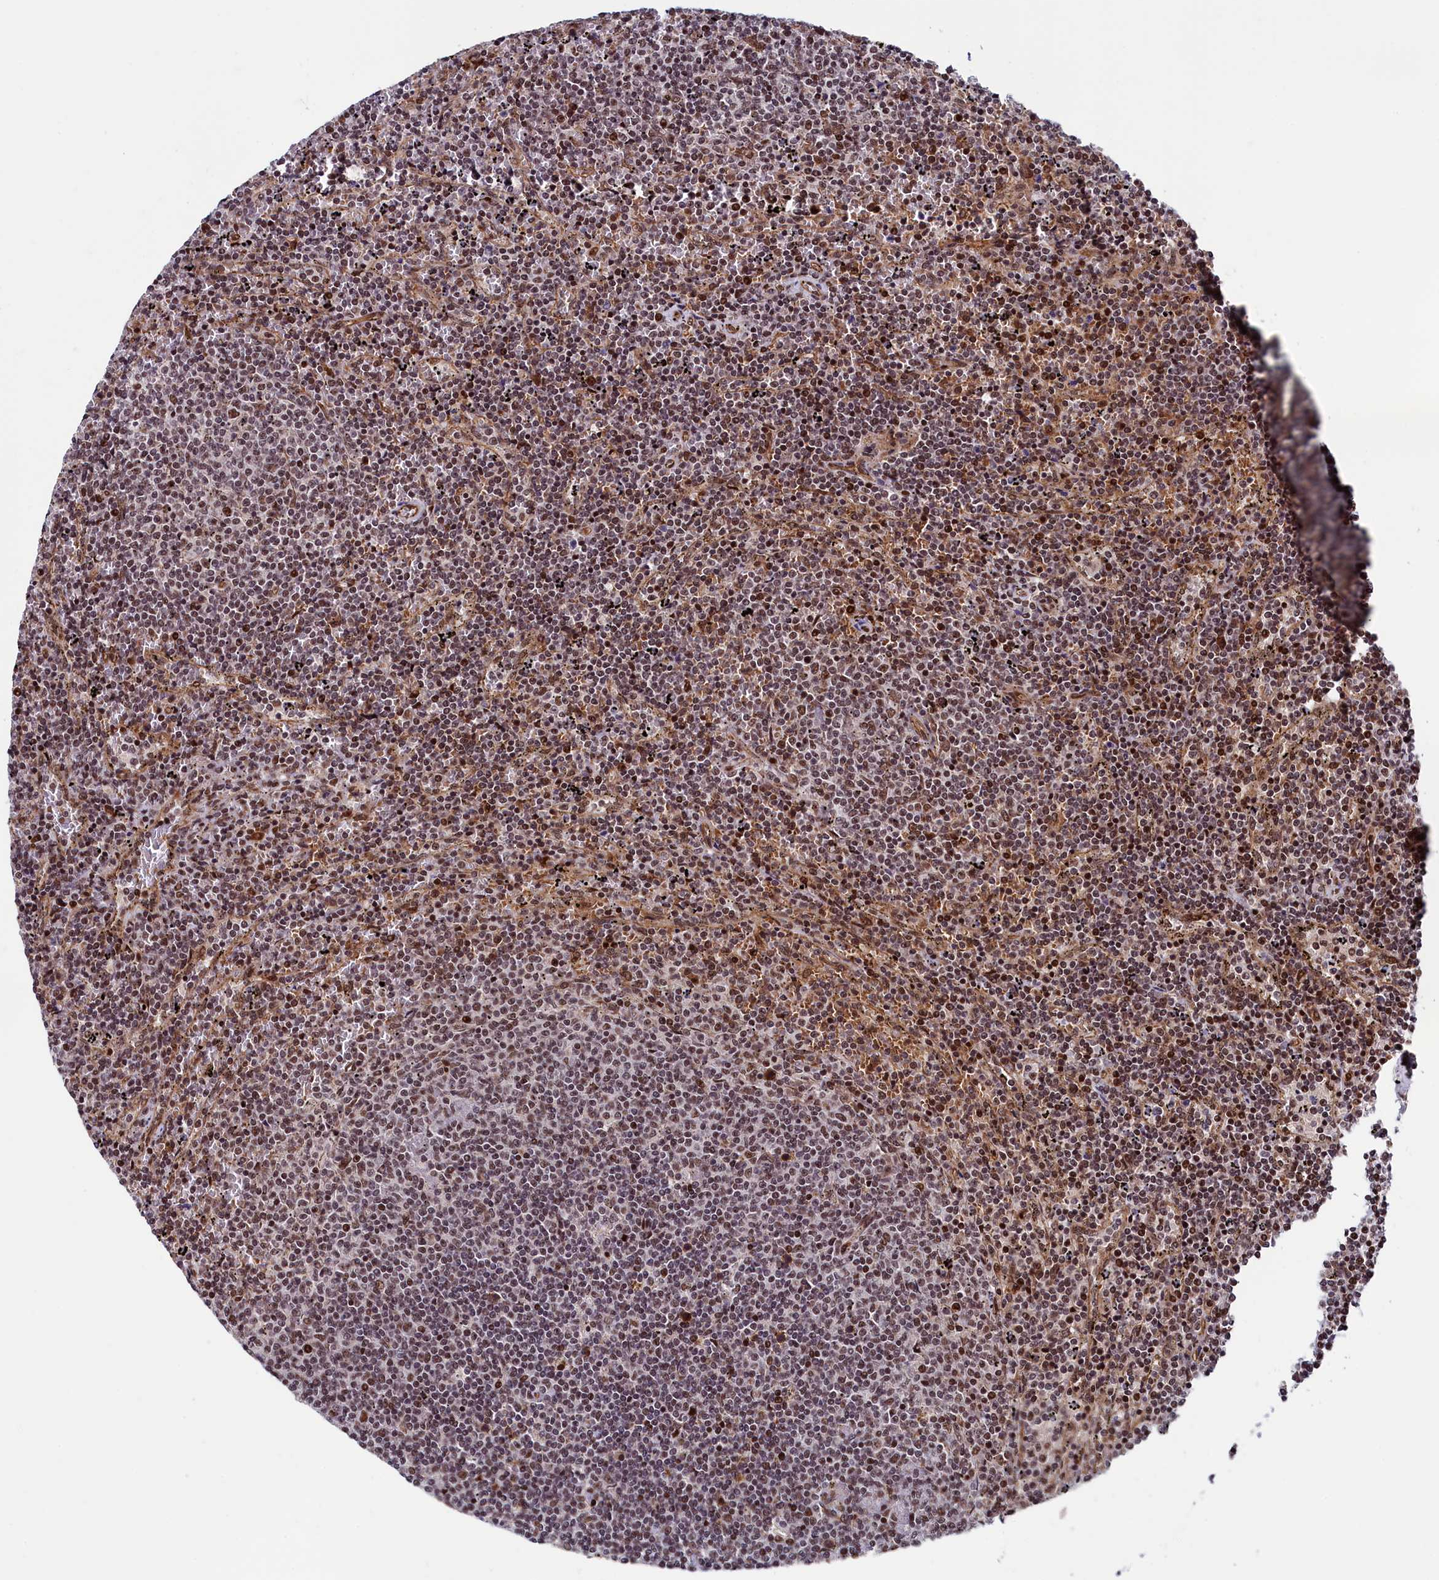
{"staining": {"intensity": "moderate", "quantity": ">75%", "location": "nuclear"}, "tissue": "lymphoma", "cell_type": "Tumor cells", "image_type": "cancer", "snomed": [{"axis": "morphology", "description": "Malignant lymphoma, non-Hodgkin's type, Low grade"}, {"axis": "topography", "description": "Spleen"}], "caption": "Immunohistochemistry (DAB) staining of human lymphoma exhibits moderate nuclear protein expression in about >75% of tumor cells.", "gene": "LEO1", "patient": {"sex": "female", "age": 50}}